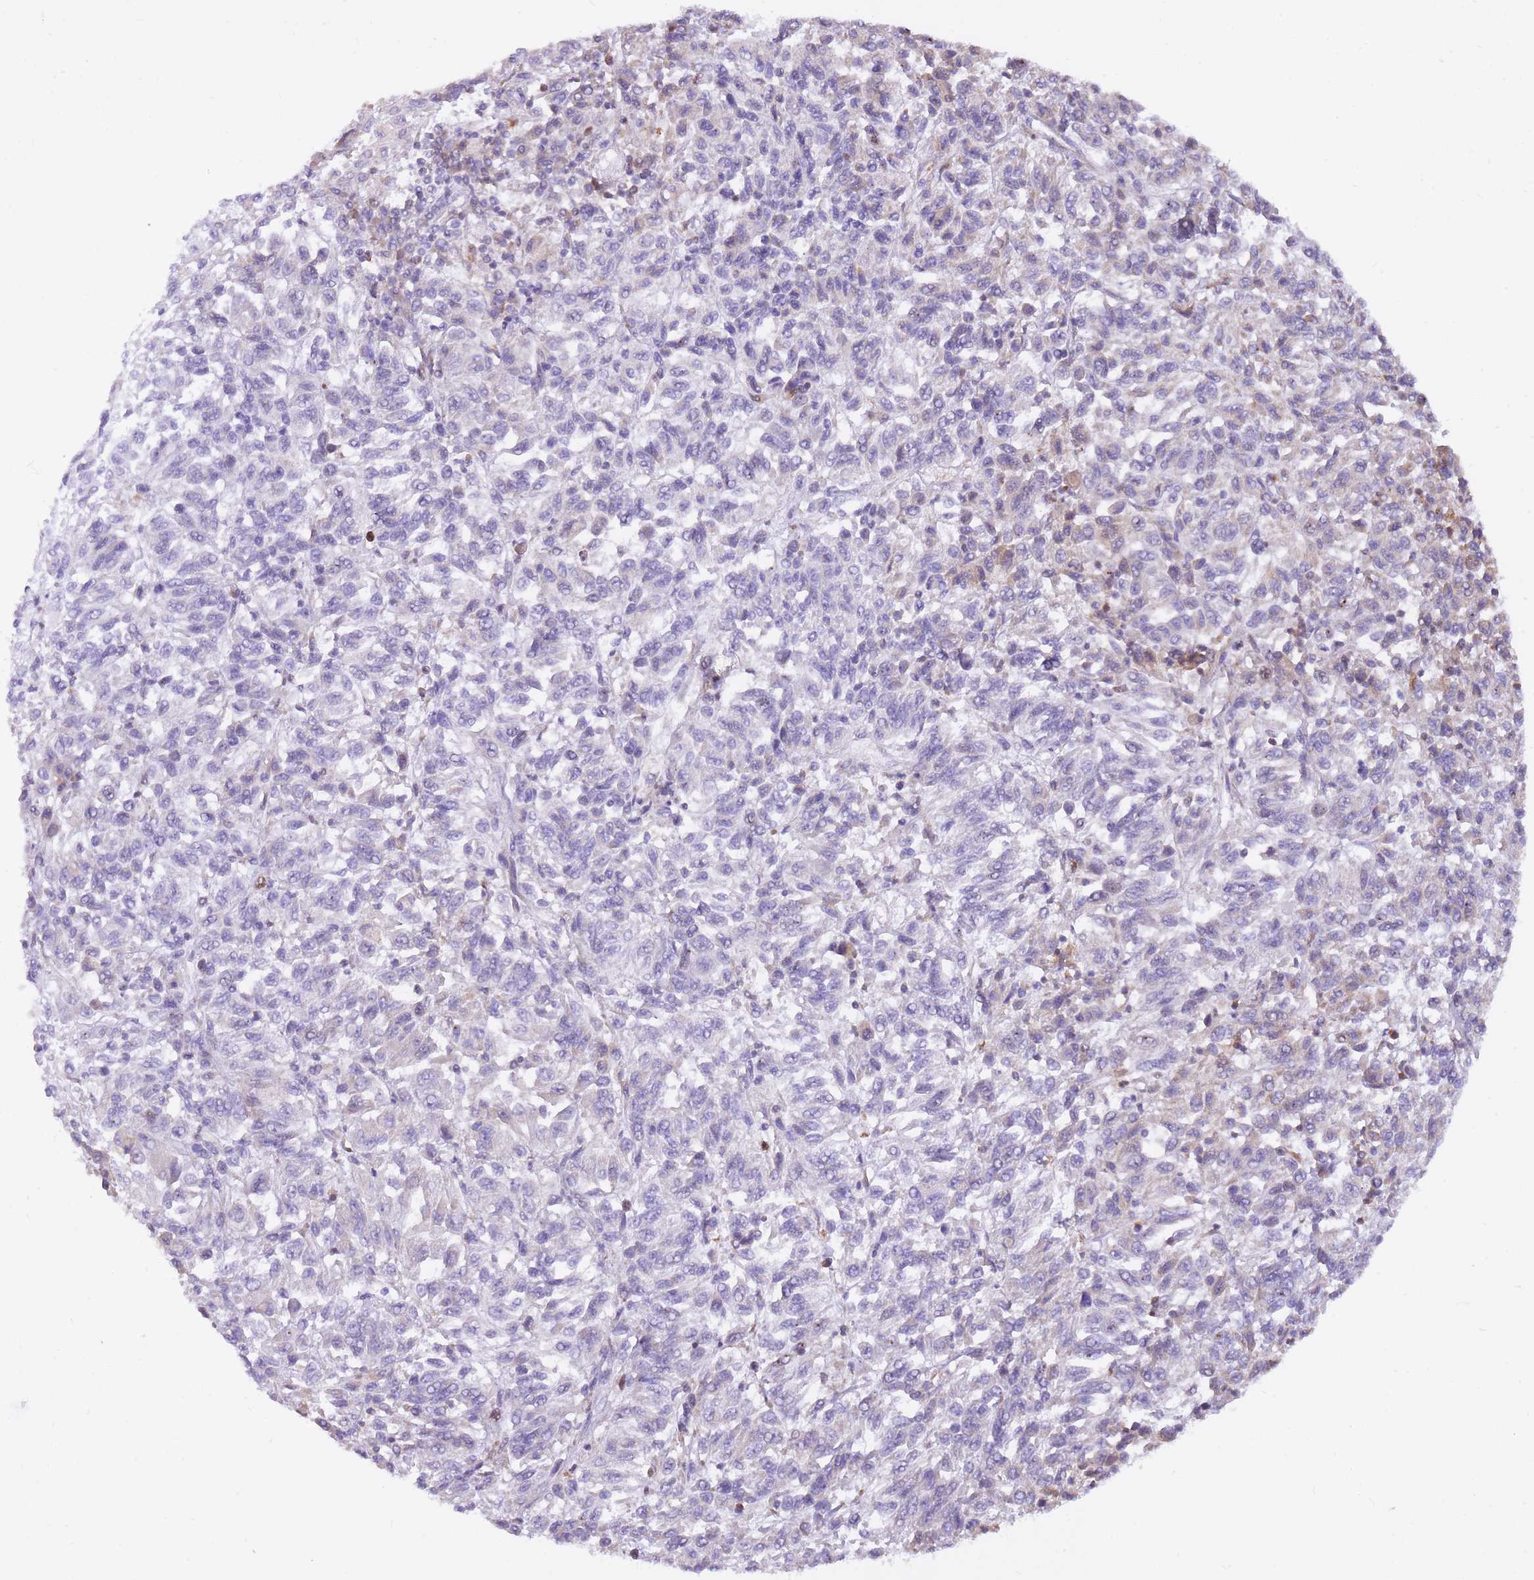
{"staining": {"intensity": "negative", "quantity": "none", "location": "none"}, "tissue": "melanoma", "cell_type": "Tumor cells", "image_type": "cancer", "snomed": [{"axis": "morphology", "description": "Malignant melanoma, Metastatic site"}, {"axis": "topography", "description": "Lung"}], "caption": "IHC image of melanoma stained for a protein (brown), which displays no staining in tumor cells.", "gene": "TOPAZ1", "patient": {"sex": "male", "age": 64}}